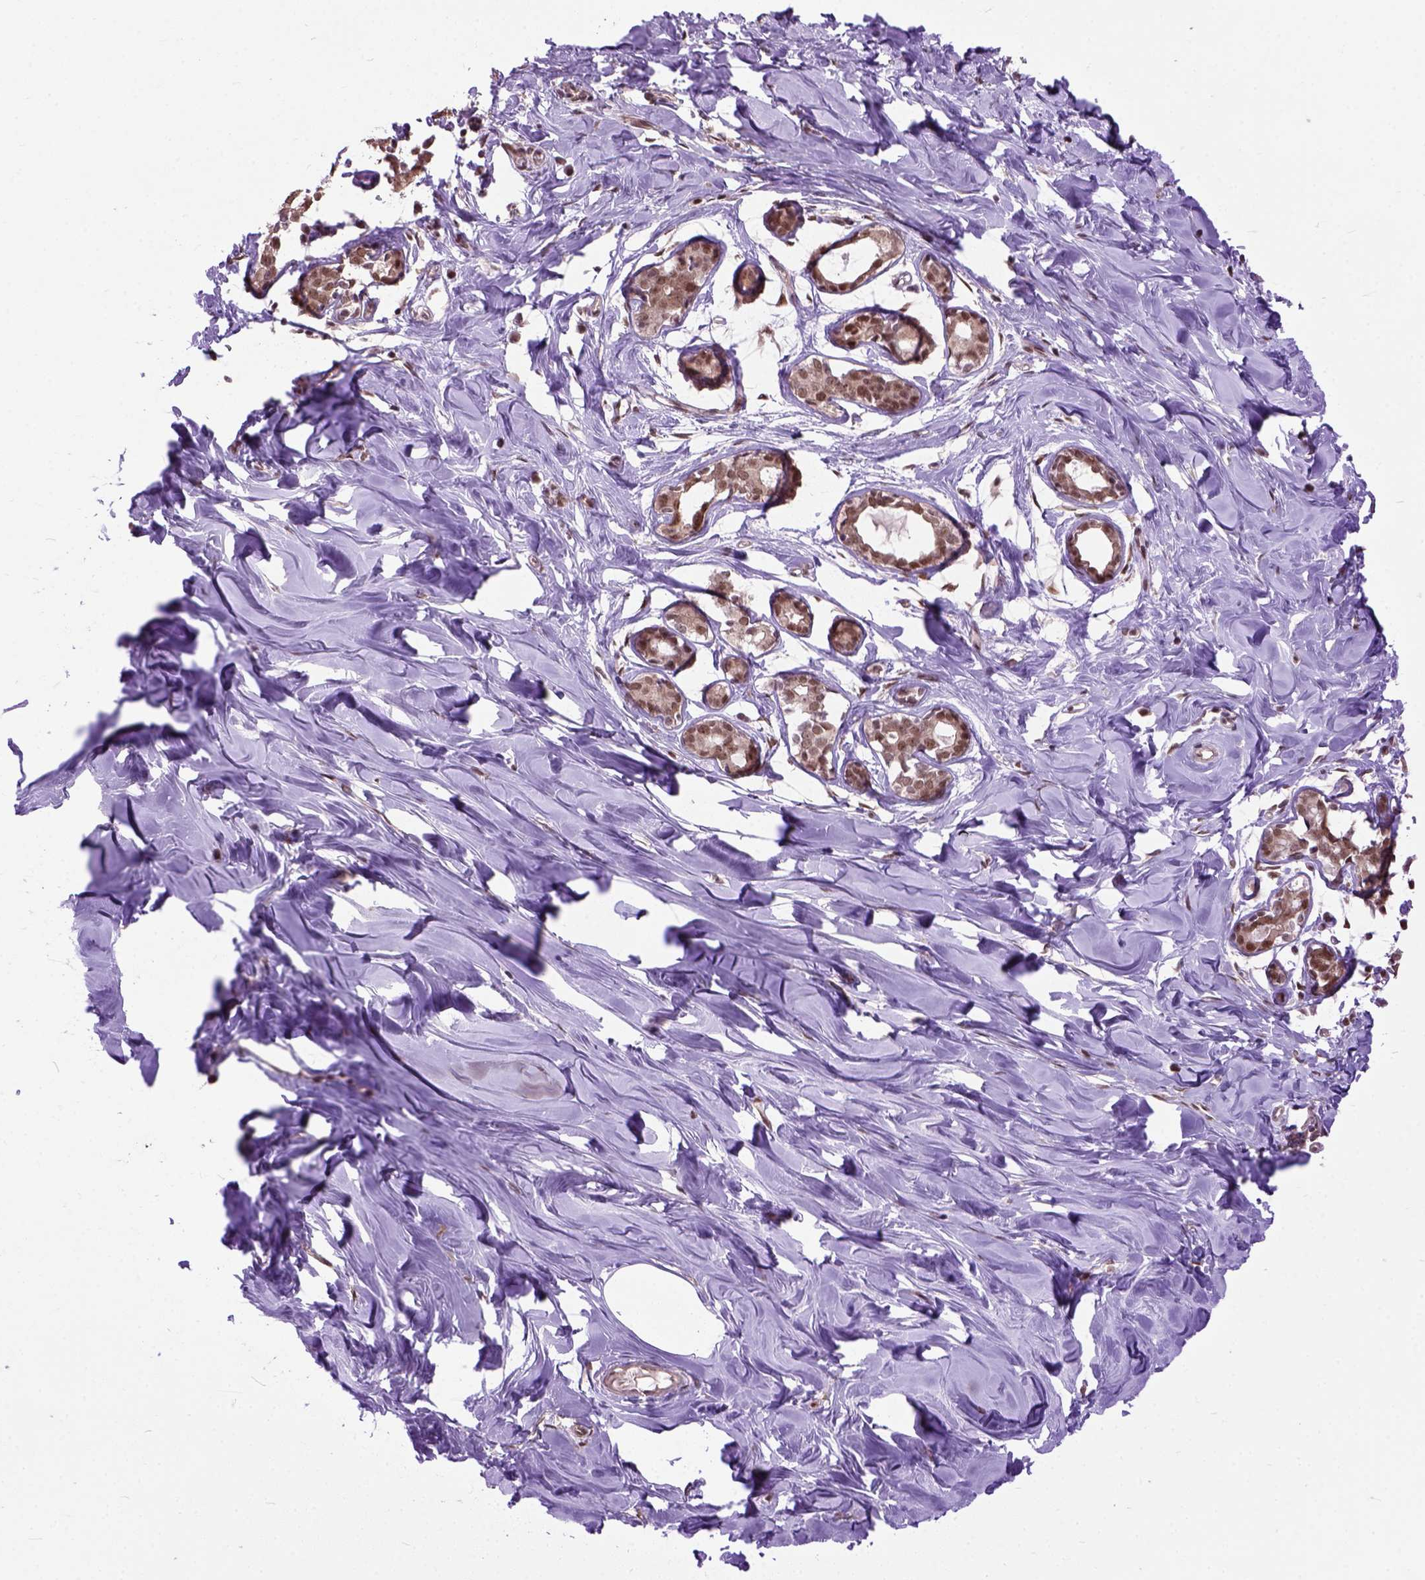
{"staining": {"intensity": "moderate", "quantity": ">75%", "location": "nuclear"}, "tissue": "breast", "cell_type": "Adipocytes", "image_type": "normal", "snomed": [{"axis": "morphology", "description": "Normal tissue, NOS"}, {"axis": "topography", "description": "Breast"}], "caption": "The micrograph reveals immunohistochemical staining of normal breast. There is moderate nuclear positivity is seen in about >75% of adipocytes. (Stains: DAB in brown, nuclei in blue, Microscopy: brightfield microscopy at high magnification).", "gene": "ZNF630", "patient": {"sex": "female", "age": 27}}